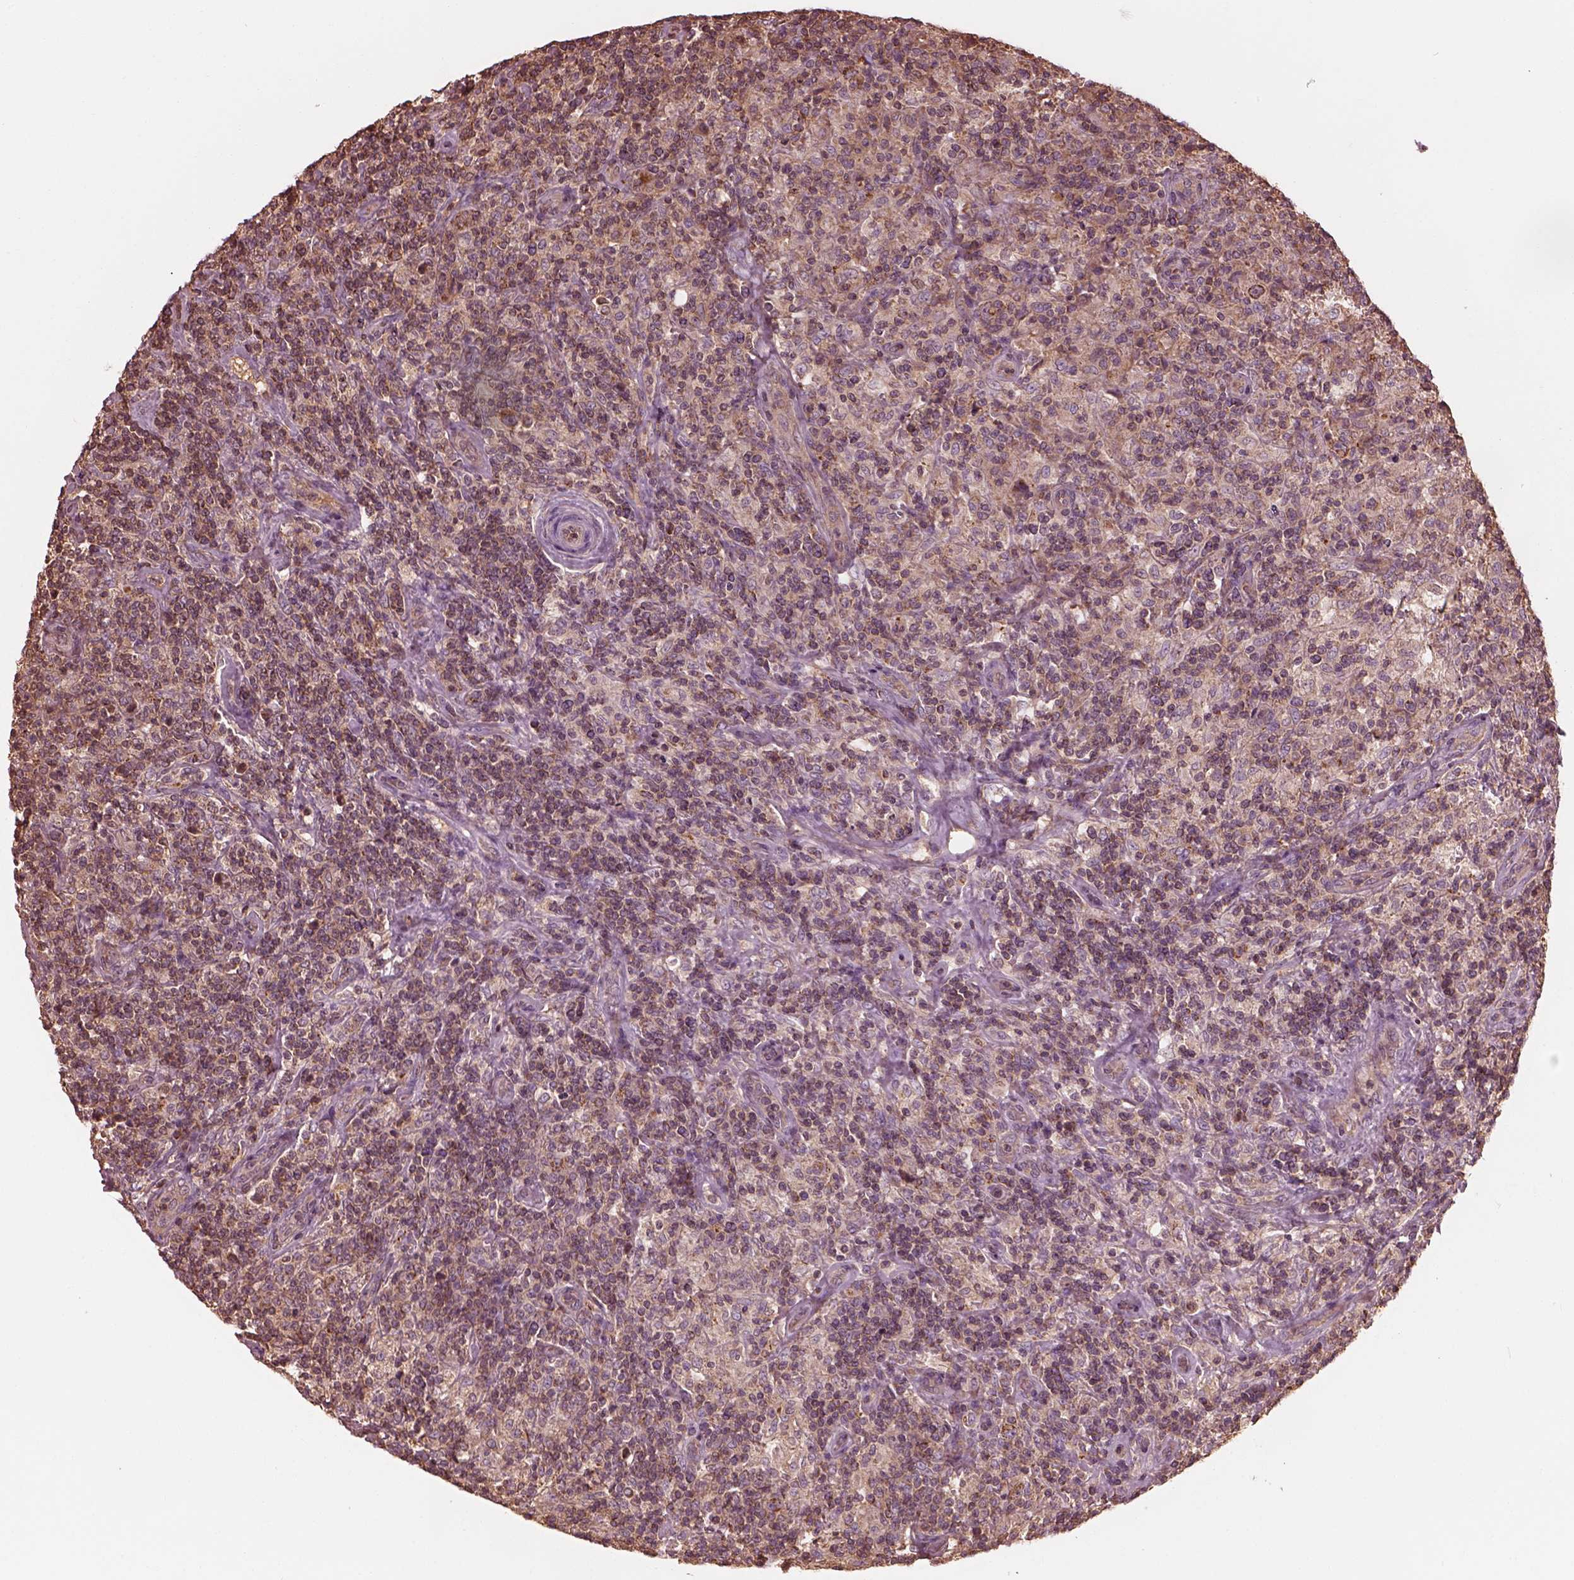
{"staining": {"intensity": "weak", "quantity": ">75%", "location": "cytoplasmic/membranous"}, "tissue": "lymphoma", "cell_type": "Tumor cells", "image_type": "cancer", "snomed": [{"axis": "morphology", "description": "Hodgkin's disease, NOS"}, {"axis": "topography", "description": "Lymph node"}], "caption": "A brown stain highlights weak cytoplasmic/membranous expression of a protein in human Hodgkin's disease tumor cells.", "gene": "STK33", "patient": {"sex": "male", "age": 70}}